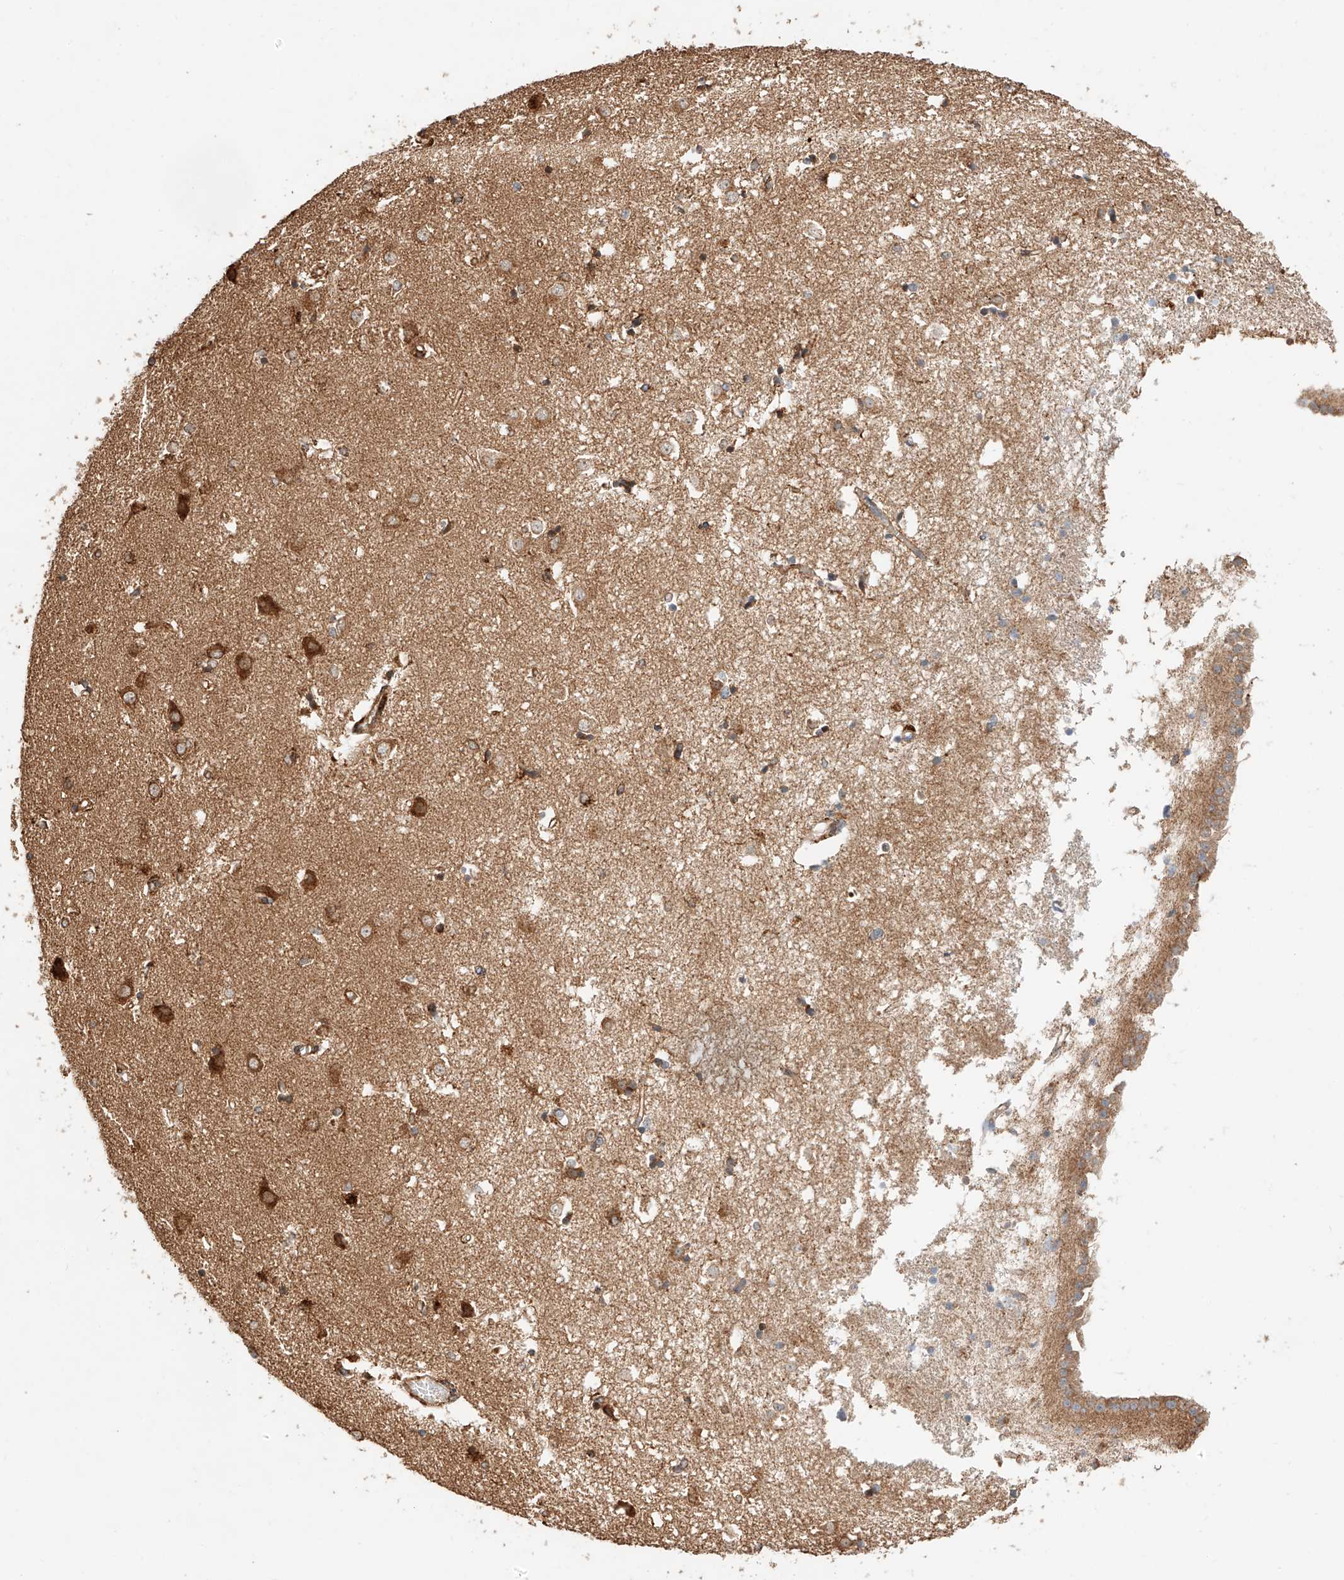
{"staining": {"intensity": "moderate", "quantity": "25%-75%", "location": "cytoplasmic/membranous"}, "tissue": "caudate", "cell_type": "Glial cells", "image_type": "normal", "snomed": [{"axis": "morphology", "description": "Normal tissue, NOS"}, {"axis": "topography", "description": "Lateral ventricle wall"}], "caption": "Immunohistochemical staining of benign human caudate reveals moderate cytoplasmic/membranous protein staining in approximately 25%-75% of glial cells. (Stains: DAB in brown, nuclei in blue, Microscopy: brightfield microscopy at high magnification).", "gene": "ZNF84", "patient": {"sex": "male", "age": 45}}